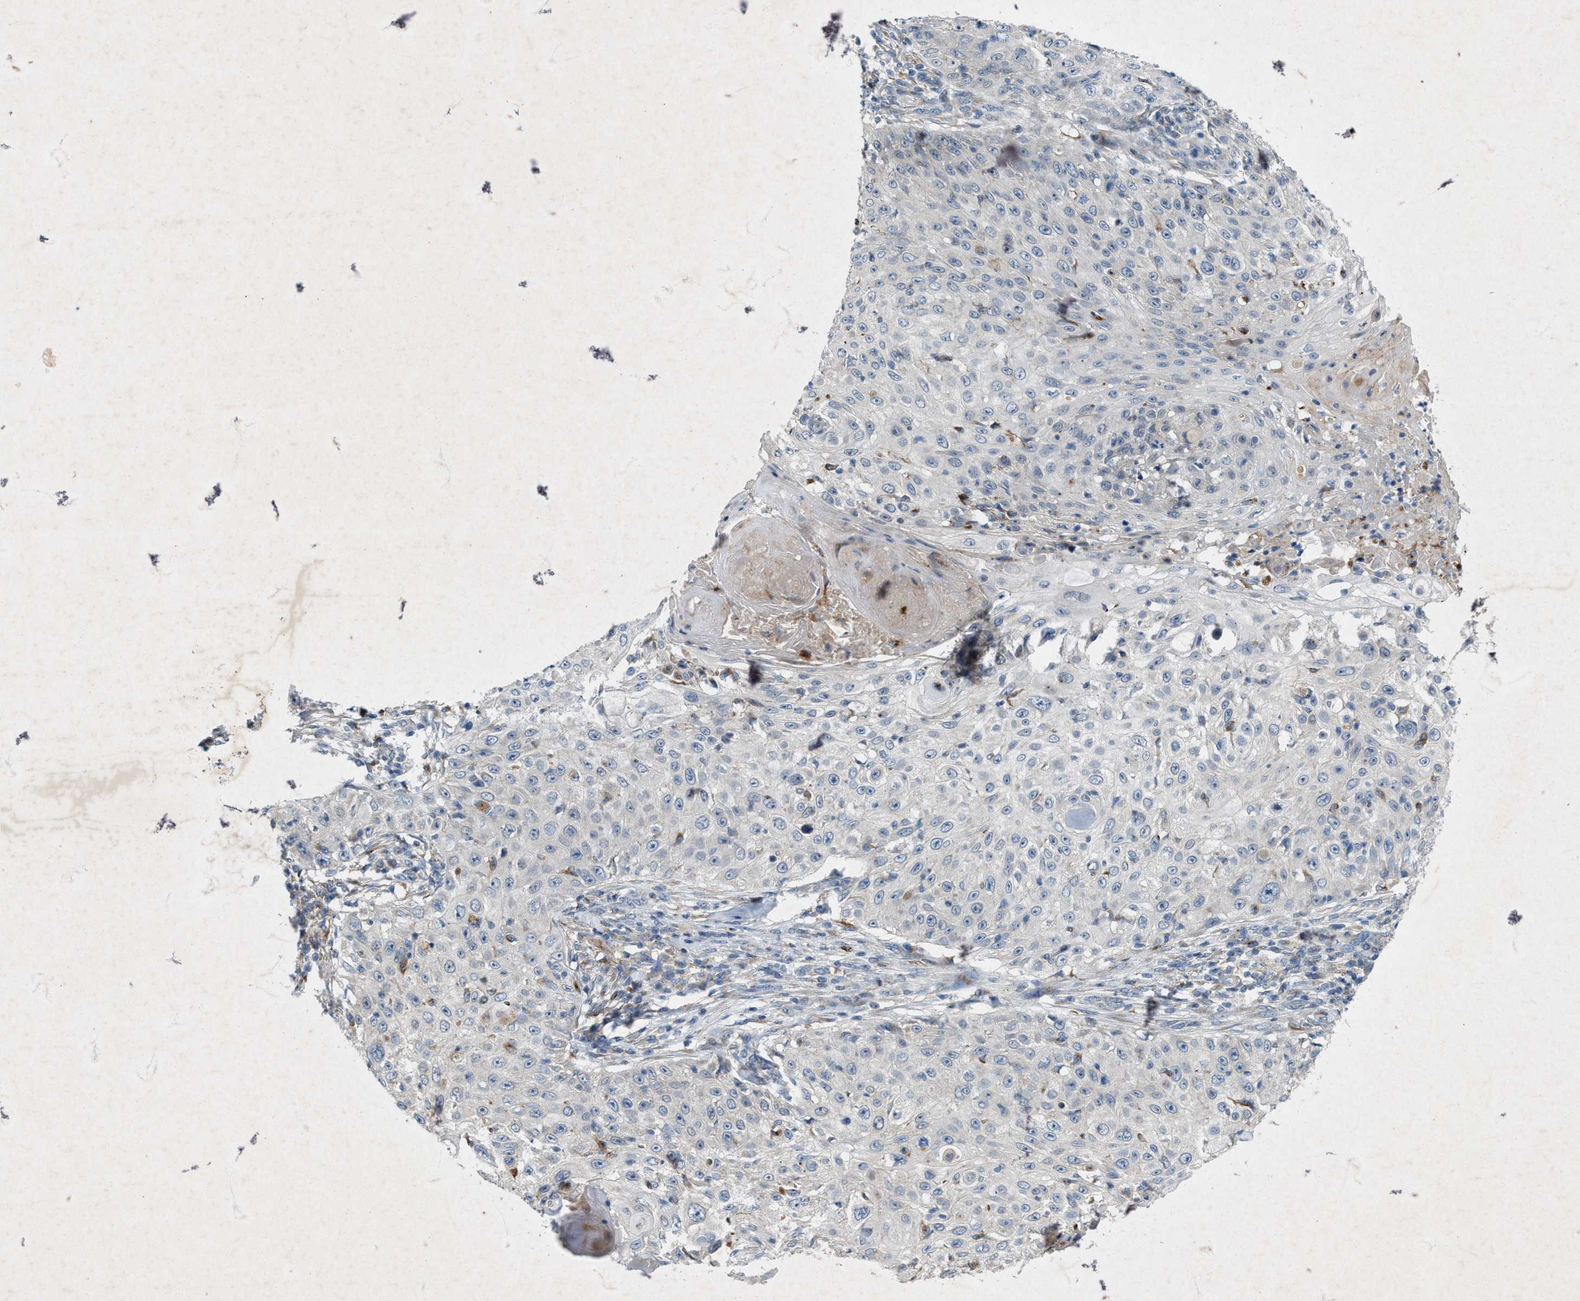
{"staining": {"intensity": "negative", "quantity": "none", "location": "none"}, "tissue": "skin cancer", "cell_type": "Tumor cells", "image_type": "cancer", "snomed": [{"axis": "morphology", "description": "Squamous cell carcinoma, NOS"}, {"axis": "topography", "description": "Skin"}], "caption": "Tumor cells show no significant protein positivity in squamous cell carcinoma (skin).", "gene": "URGCP", "patient": {"sex": "male", "age": 86}}